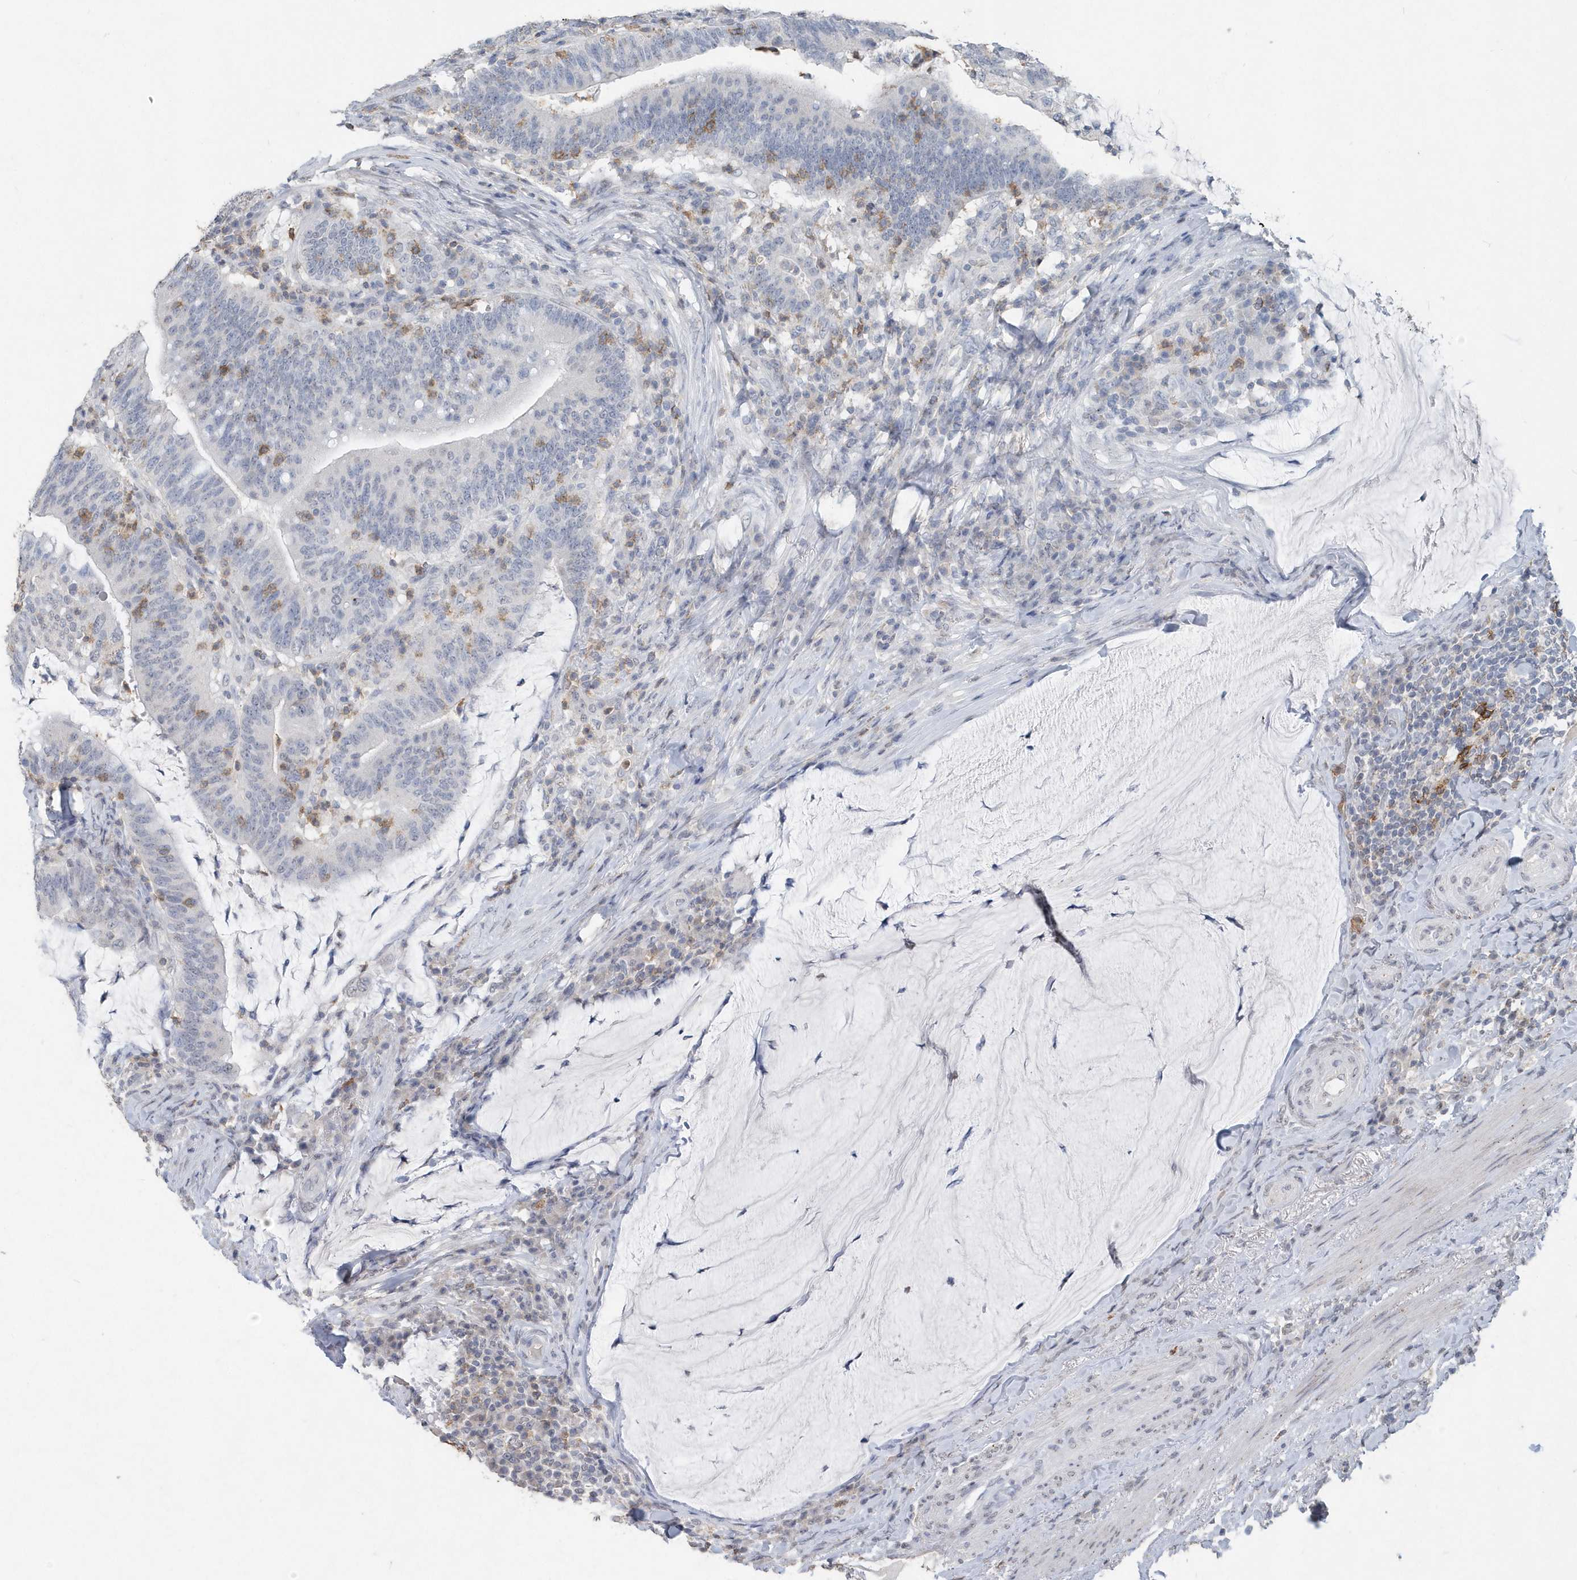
{"staining": {"intensity": "negative", "quantity": "none", "location": "none"}, "tissue": "colorectal cancer", "cell_type": "Tumor cells", "image_type": "cancer", "snomed": [{"axis": "morphology", "description": "Normal tissue, NOS"}, {"axis": "morphology", "description": "Adenocarcinoma, NOS"}, {"axis": "topography", "description": "Colon"}], "caption": "Photomicrograph shows no significant protein staining in tumor cells of colorectal cancer. (DAB (3,3'-diaminobenzidine) immunohistochemistry (IHC) with hematoxylin counter stain).", "gene": "PDCD1", "patient": {"sex": "female", "age": 66}}